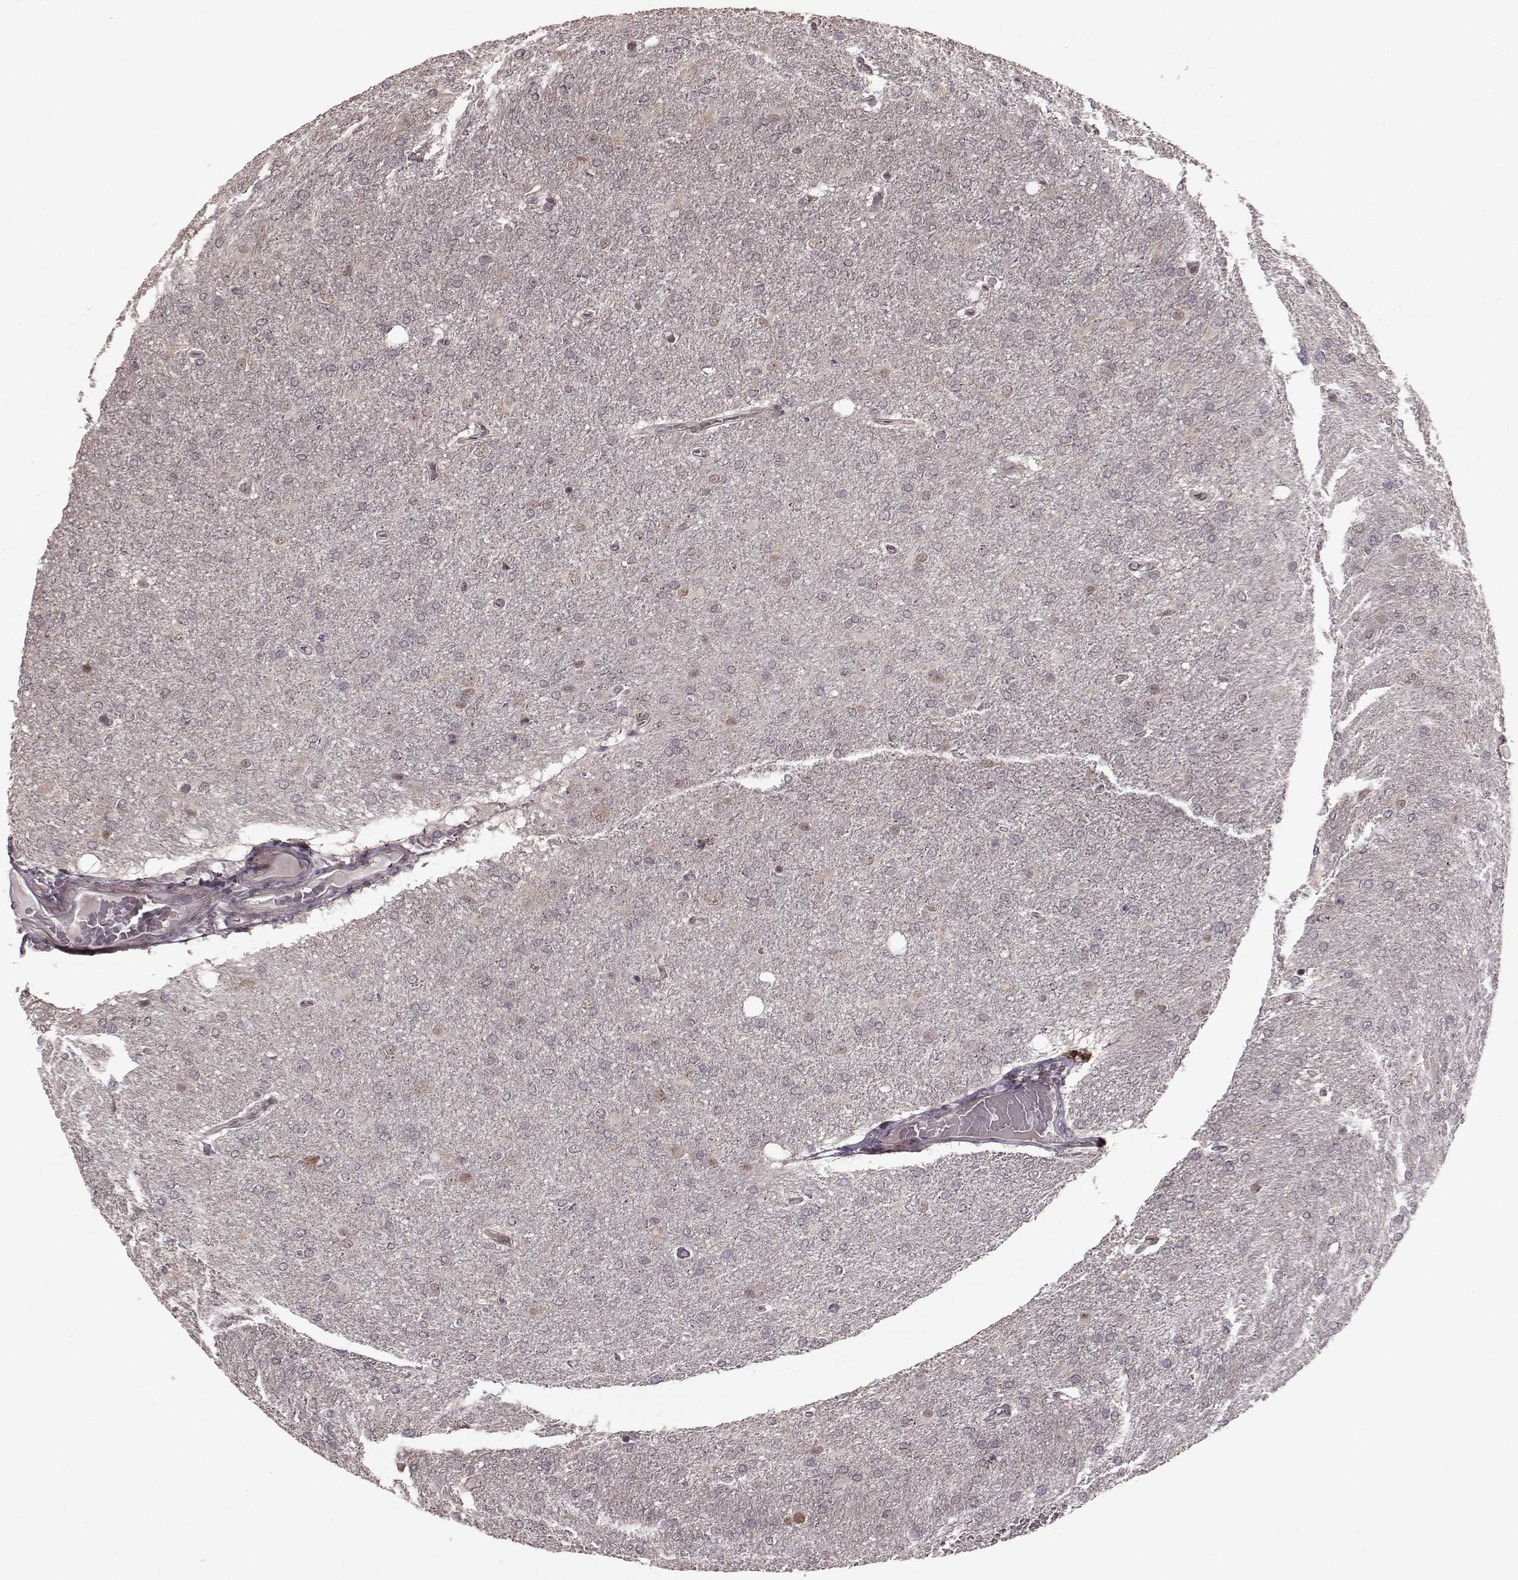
{"staining": {"intensity": "negative", "quantity": "none", "location": "none"}, "tissue": "glioma", "cell_type": "Tumor cells", "image_type": "cancer", "snomed": [{"axis": "morphology", "description": "Glioma, malignant, High grade"}, {"axis": "topography", "description": "Cerebral cortex"}], "caption": "A histopathology image of malignant high-grade glioma stained for a protein demonstrates no brown staining in tumor cells.", "gene": "PLCB4", "patient": {"sex": "male", "age": 70}}